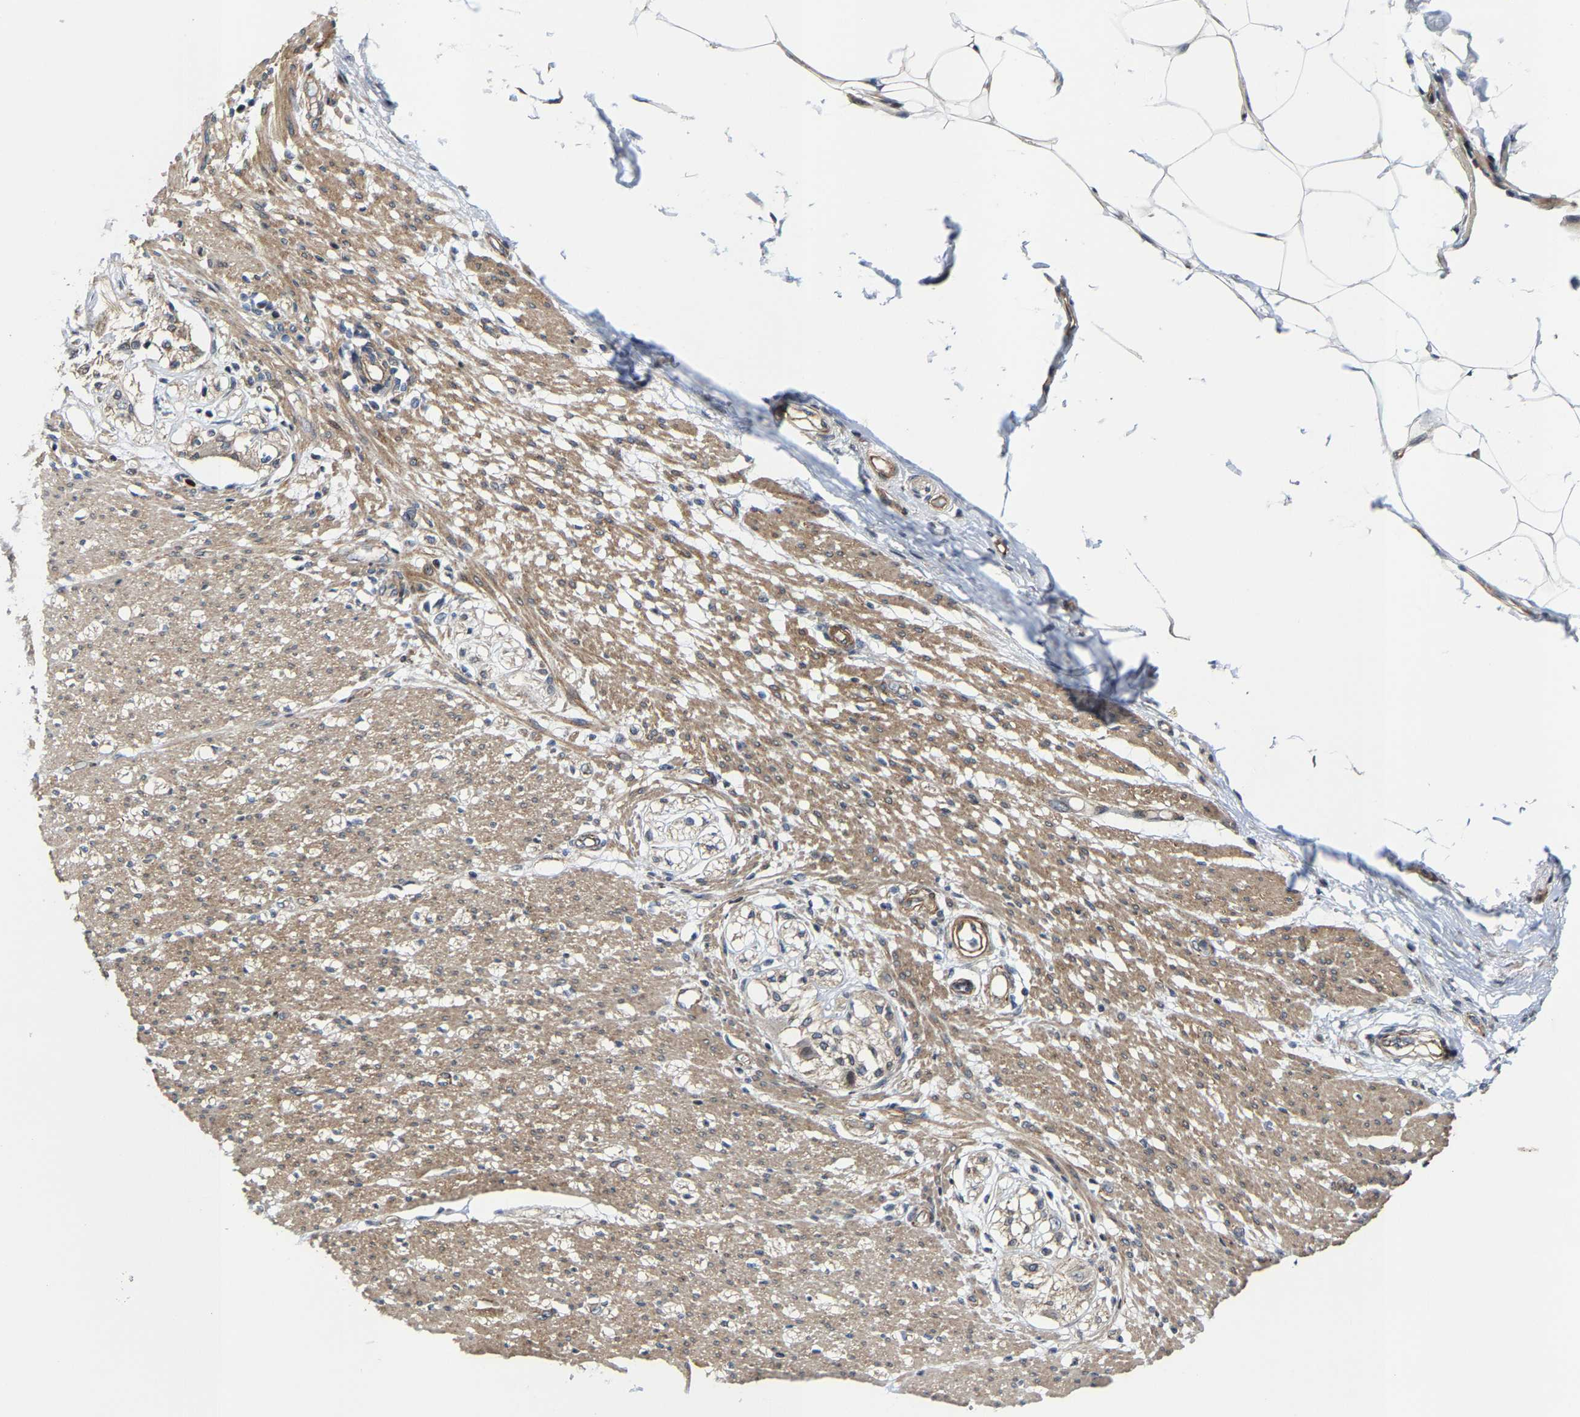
{"staining": {"intensity": "moderate", "quantity": ">75%", "location": "cytoplasmic/membranous"}, "tissue": "smooth muscle", "cell_type": "Smooth muscle cells", "image_type": "normal", "snomed": [{"axis": "morphology", "description": "Normal tissue, NOS"}, {"axis": "morphology", "description": "Adenocarcinoma, NOS"}, {"axis": "topography", "description": "Colon"}, {"axis": "topography", "description": "Peripheral nerve tissue"}], "caption": "A histopathology image of human smooth muscle stained for a protein displays moderate cytoplasmic/membranous brown staining in smooth muscle cells. The protein of interest is stained brown, and the nuclei are stained in blue (DAB (3,3'-diaminobenzidine) IHC with brightfield microscopy, high magnification).", "gene": "TGFB1I1", "patient": {"sex": "male", "age": 14}}